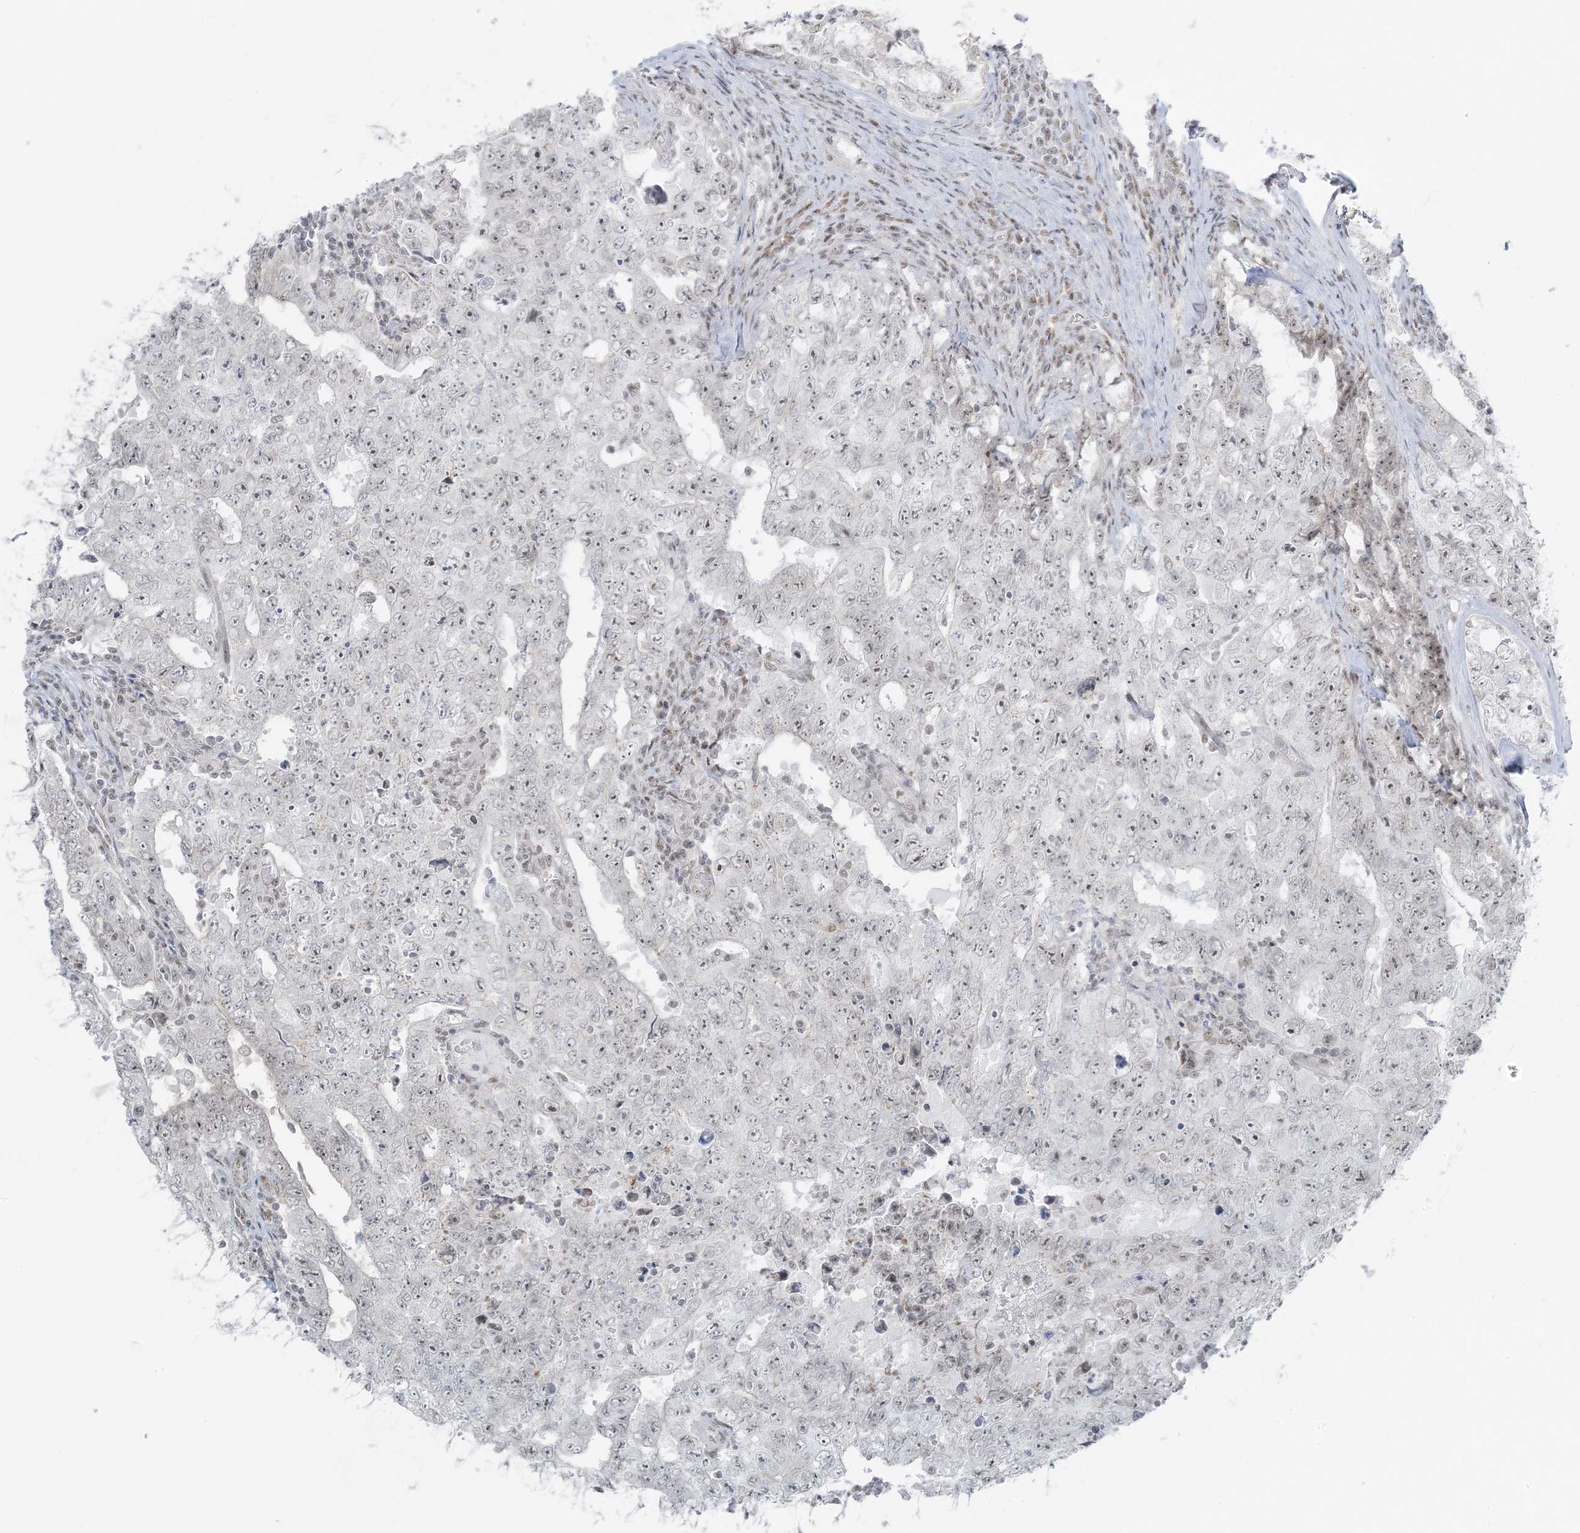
{"staining": {"intensity": "weak", "quantity": "25%-75%", "location": "nuclear"}, "tissue": "testis cancer", "cell_type": "Tumor cells", "image_type": "cancer", "snomed": [{"axis": "morphology", "description": "Carcinoma, Embryonal, NOS"}, {"axis": "topography", "description": "Testis"}], "caption": "Protein staining of testis embryonal carcinoma tissue demonstrates weak nuclear positivity in approximately 25%-75% of tumor cells.", "gene": "ZNF787", "patient": {"sex": "male", "age": 26}}